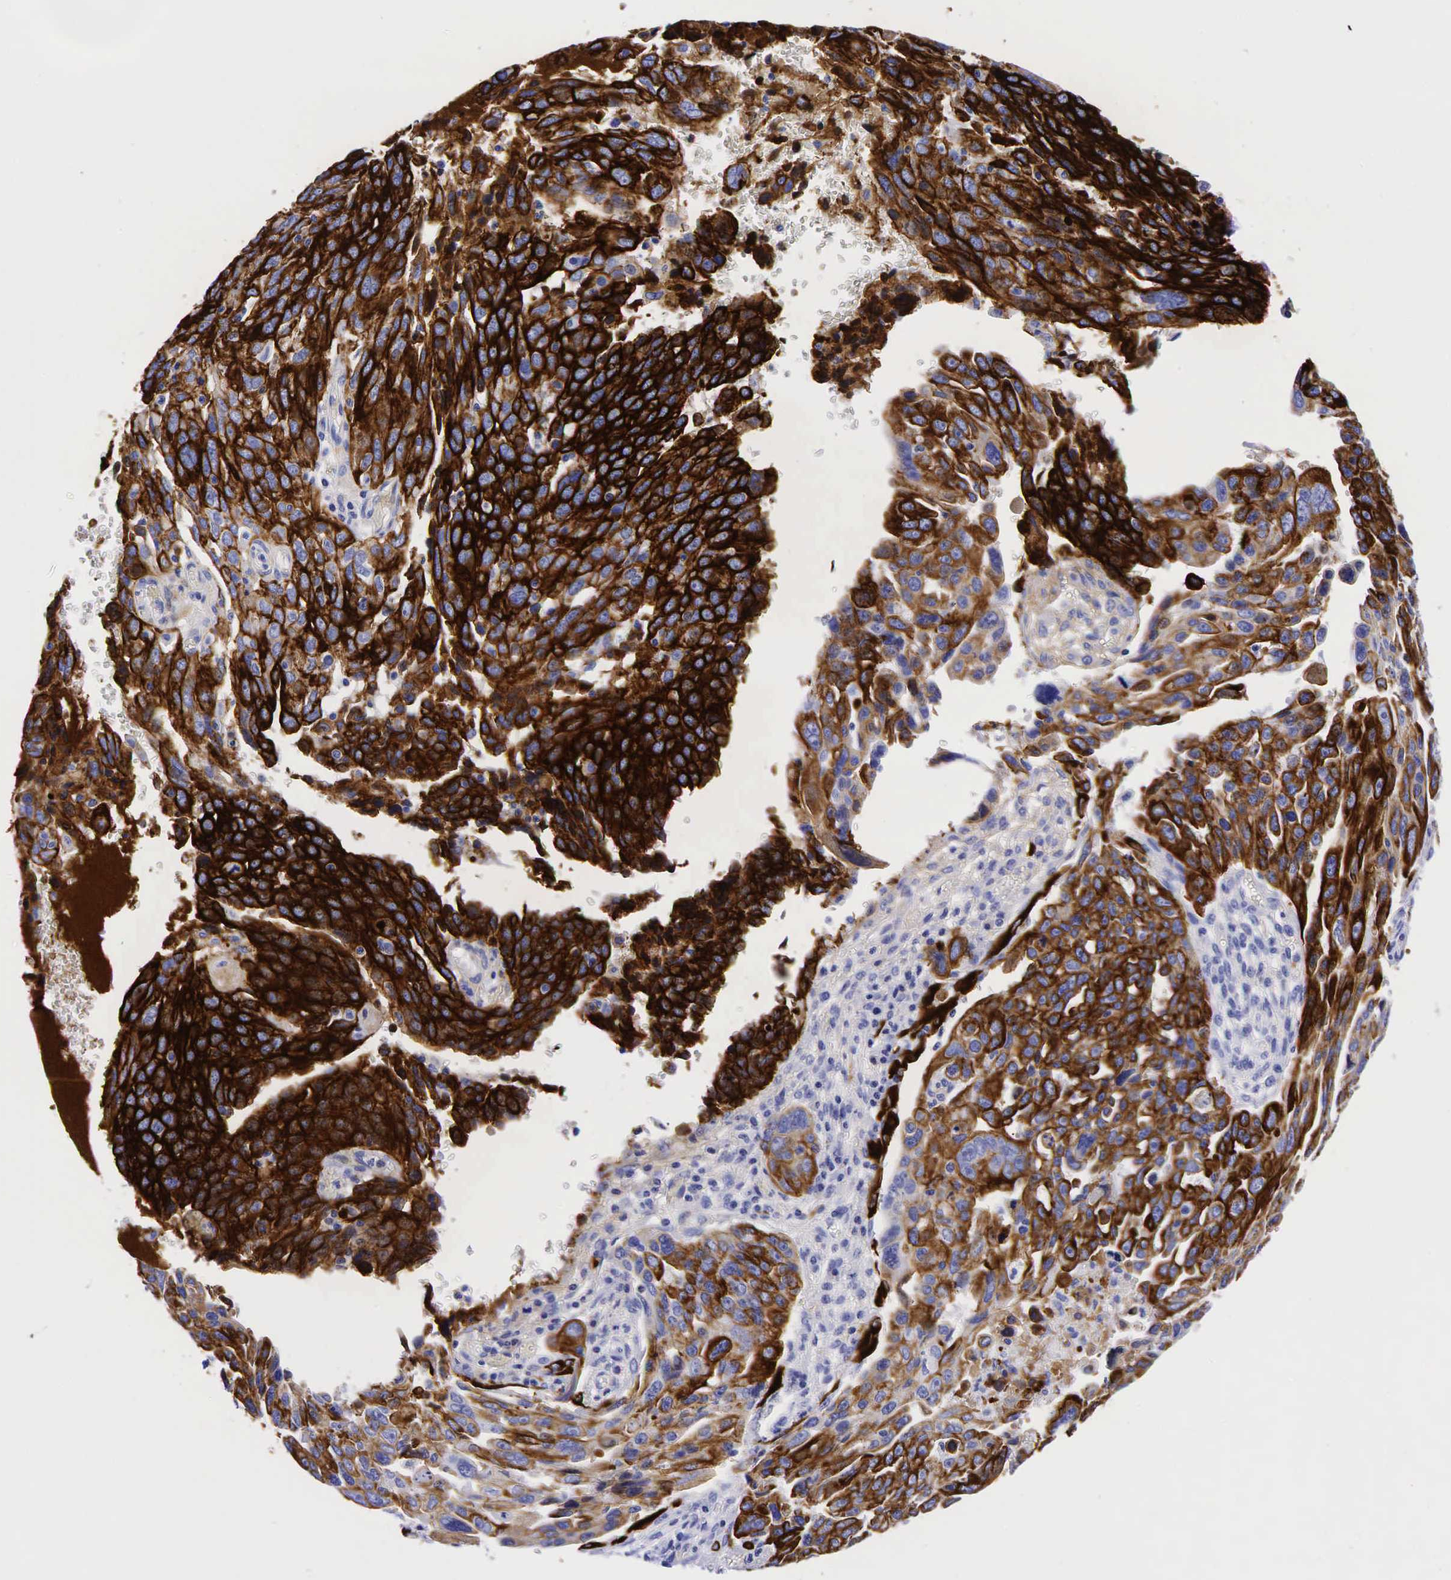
{"staining": {"intensity": "strong", "quantity": ">75%", "location": "cytoplasmic/membranous"}, "tissue": "ovarian cancer", "cell_type": "Tumor cells", "image_type": "cancer", "snomed": [{"axis": "morphology", "description": "Carcinoma, endometroid"}, {"axis": "topography", "description": "Ovary"}], "caption": "Immunohistochemical staining of ovarian endometroid carcinoma displays high levels of strong cytoplasmic/membranous staining in about >75% of tumor cells.", "gene": "KRT7", "patient": {"sex": "female", "age": 75}}